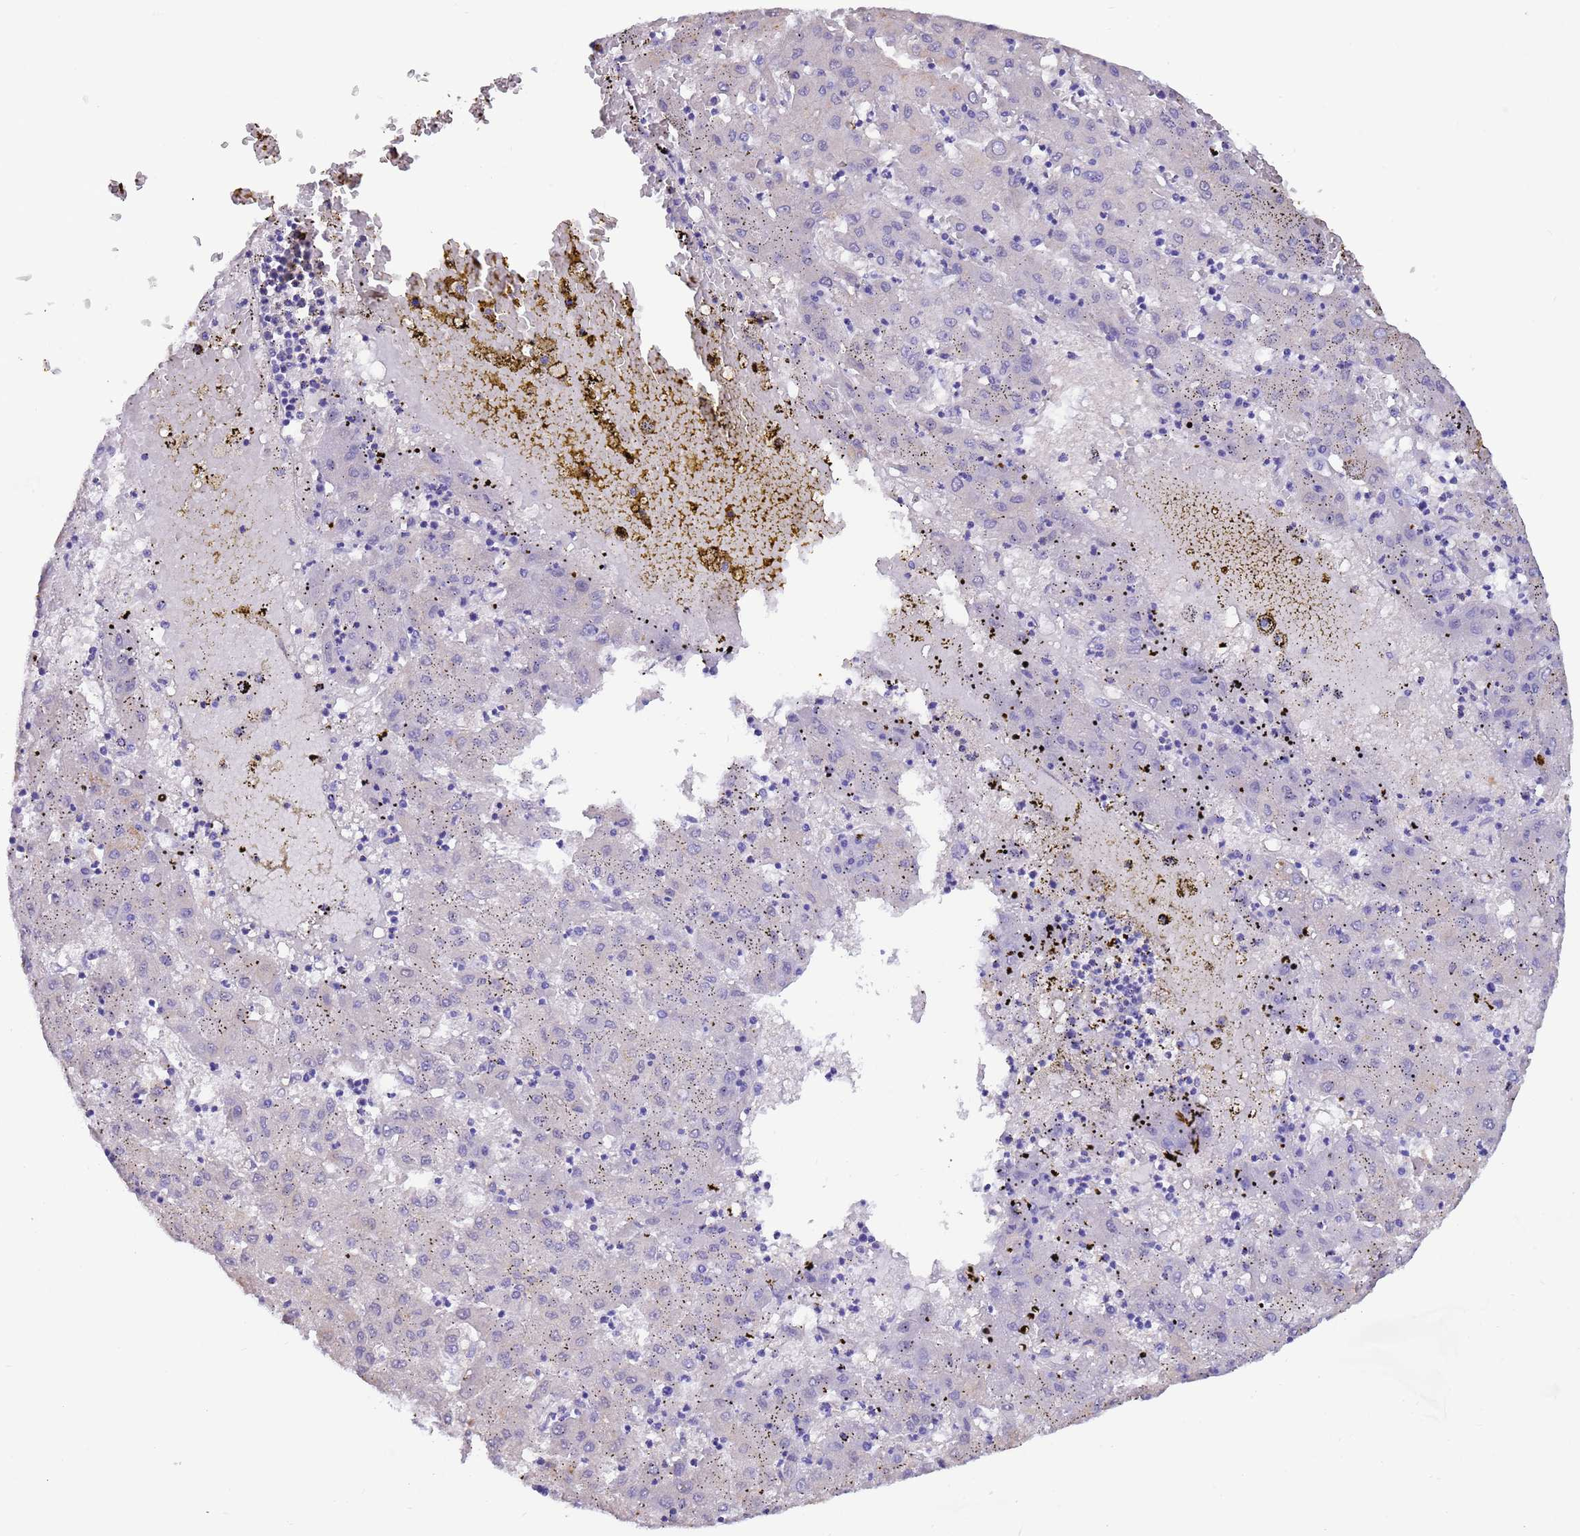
{"staining": {"intensity": "negative", "quantity": "none", "location": "none"}, "tissue": "liver cancer", "cell_type": "Tumor cells", "image_type": "cancer", "snomed": [{"axis": "morphology", "description": "Carcinoma, Hepatocellular, NOS"}, {"axis": "topography", "description": "Liver"}], "caption": "Hepatocellular carcinoma (liver) was stained to show a protein in brown. There is no significant expression in tumor cells.", "gene": "SRL", "patient": {"sex": "male", "age": 72}}